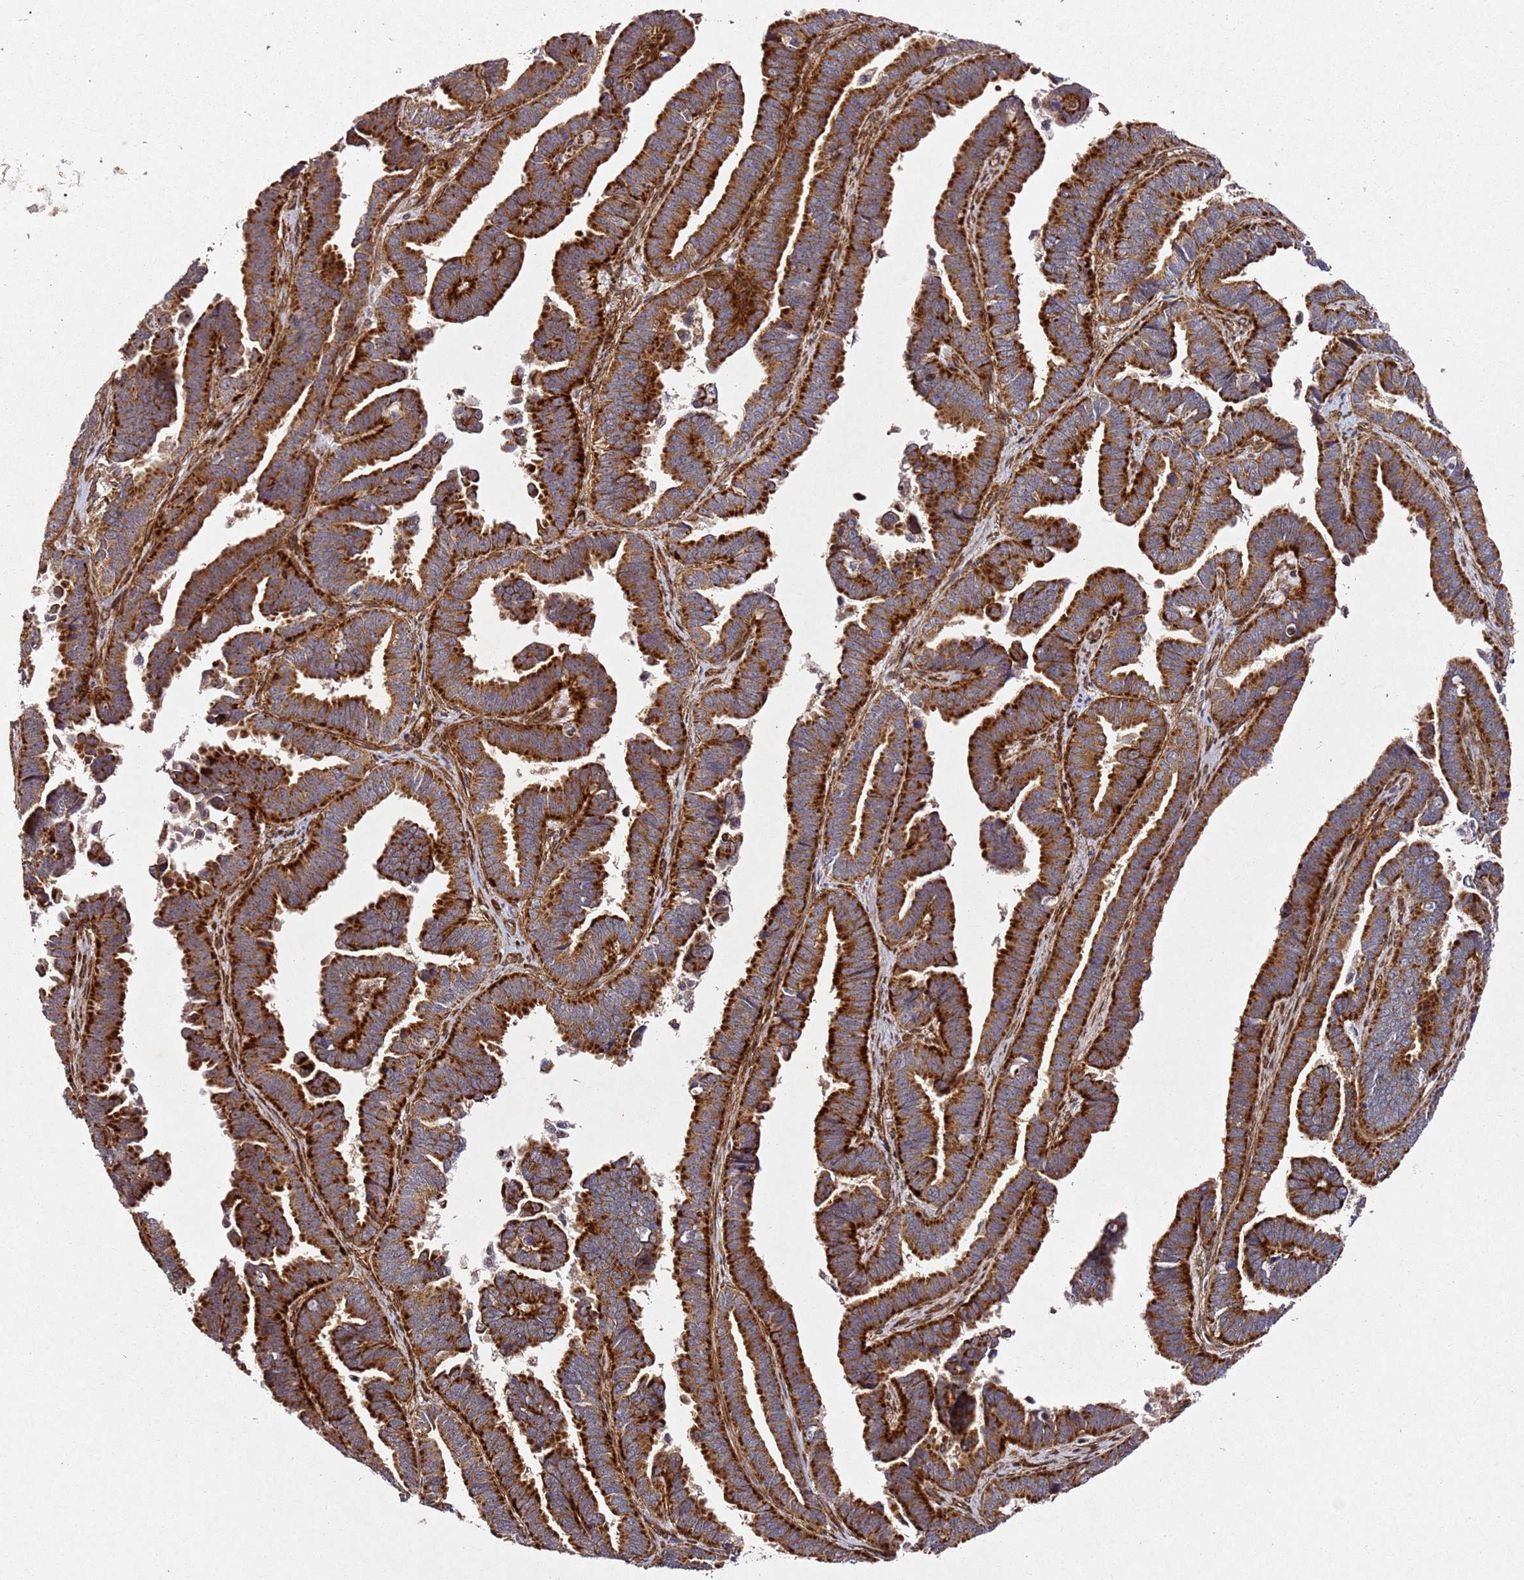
{"staining": {"intensity": "strong", "quantity": ">75%", "location": "cytoplasmic/membranous"}, "tissue": "endometrial cancer", "cell_type": "Tumor cells", "image_type": "cancer", "snomed": [{"axis": "morphology", "description": "Adenocarcinoma, NOS"}, {"axis": "topography", "description": "Endometrium"}], "caption": "The histopathology image displays immunohistochemical staining of adenocarcinoma (endometrial). There is strong cytoplasmic/membranous staining is present in approximately >75% of tumor cells. The staining is performed using DAB (3,3'-diaminobenzidine) brown chromogen to label protein expression. The nuclei are counter-stained blue using hematoxylin.", "gene": "ZNF296", "patient": {"sex": "female", "age": 75}}